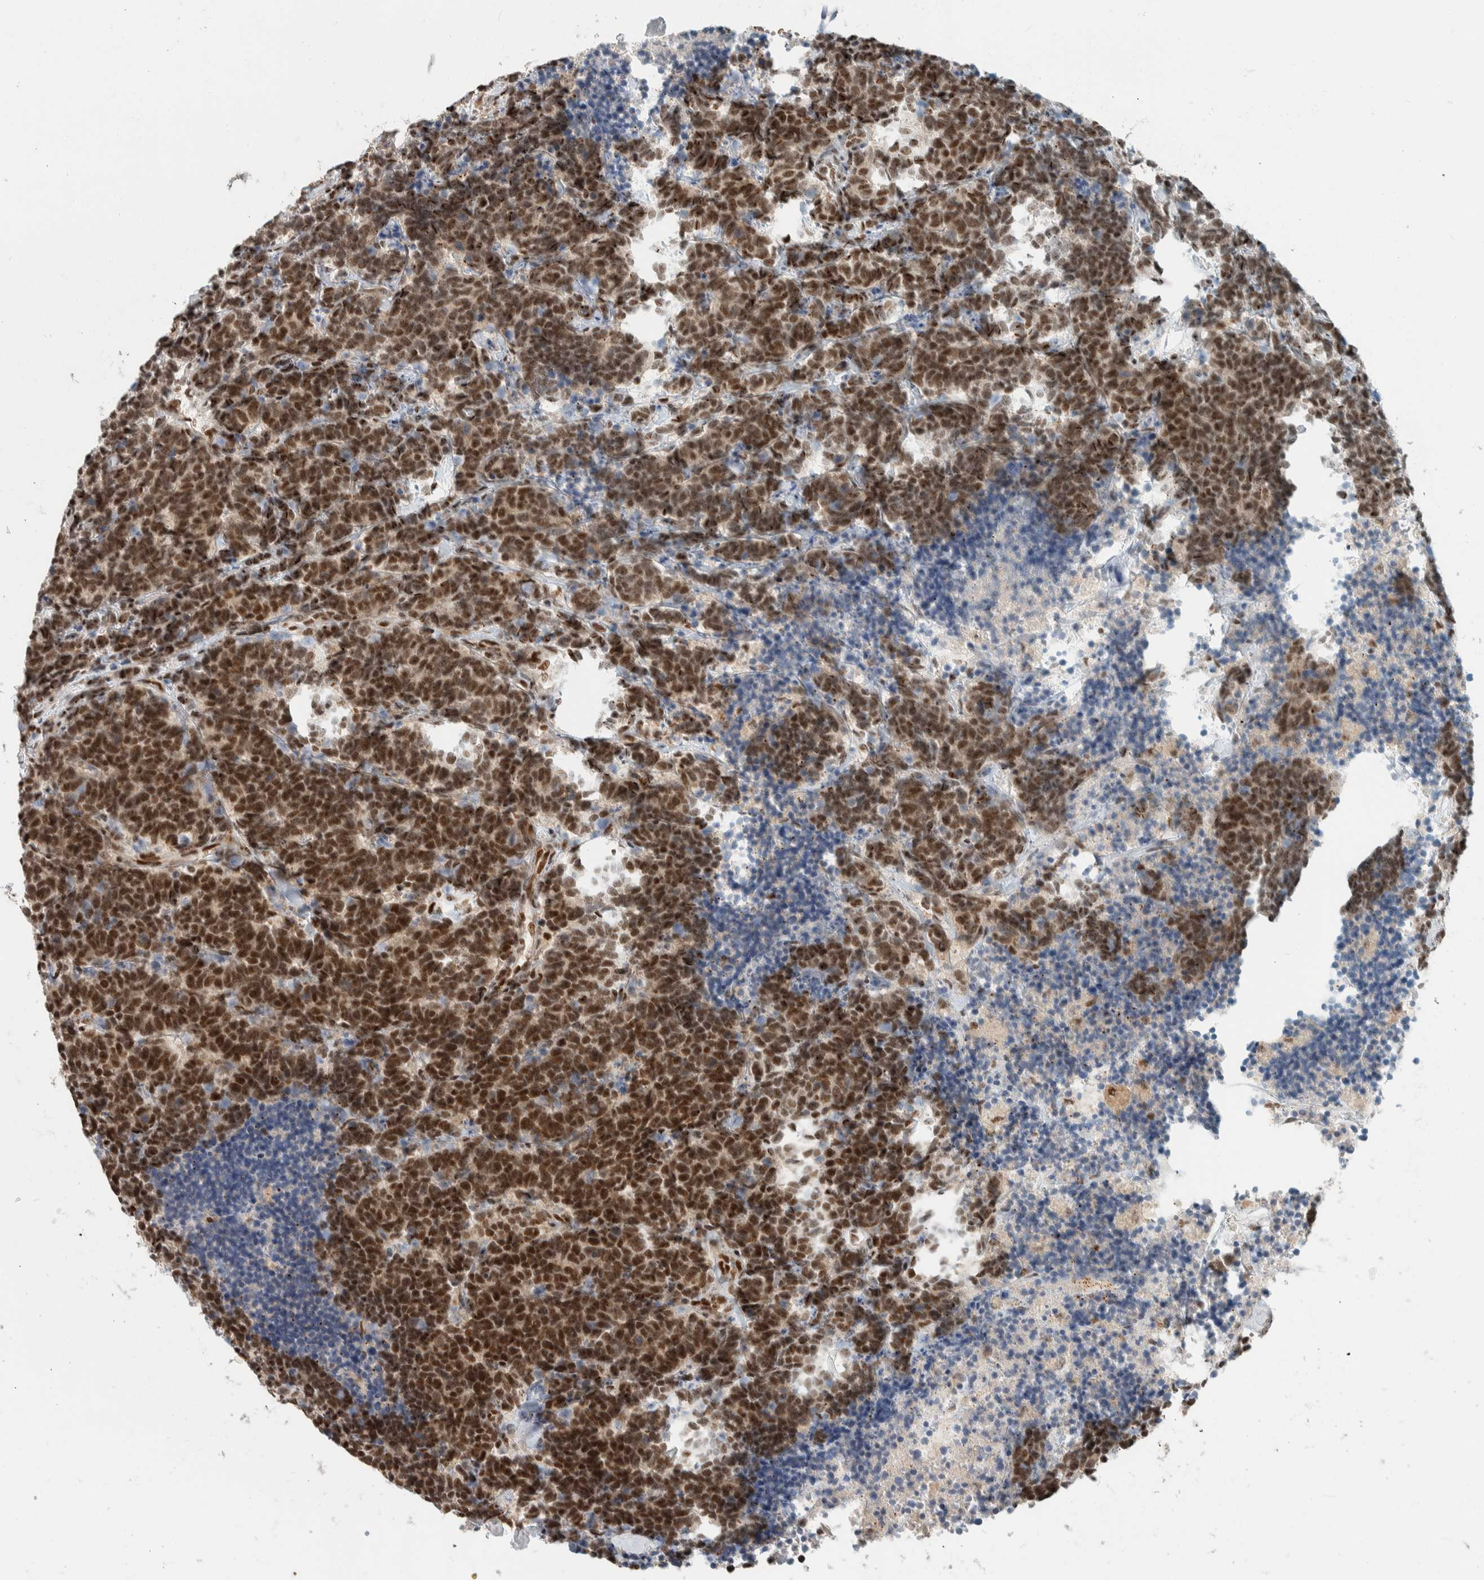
{"staining": {"intensity": "strong", "quantity": ">75%", "location": "nuclear"}, "tissue": "carcinoid", "cell_type": "Tumor cells", "image_type": "cancer", "snomed": [{"axis": "morphology", "description": "Carcinoma, NOS"}, {"axis": "morphology", "description": "Carcinoid, malignant, NOS"}, {"axis": "topography", "description": "Urinary bladder"}], "caption": "IHC (DAB) staining of carcinoma shows strong nuclear protein expression in approximately >75% of tumor cells.", "gene": "ZBTB2", "patient": {"sex": "male", "age": 57}}